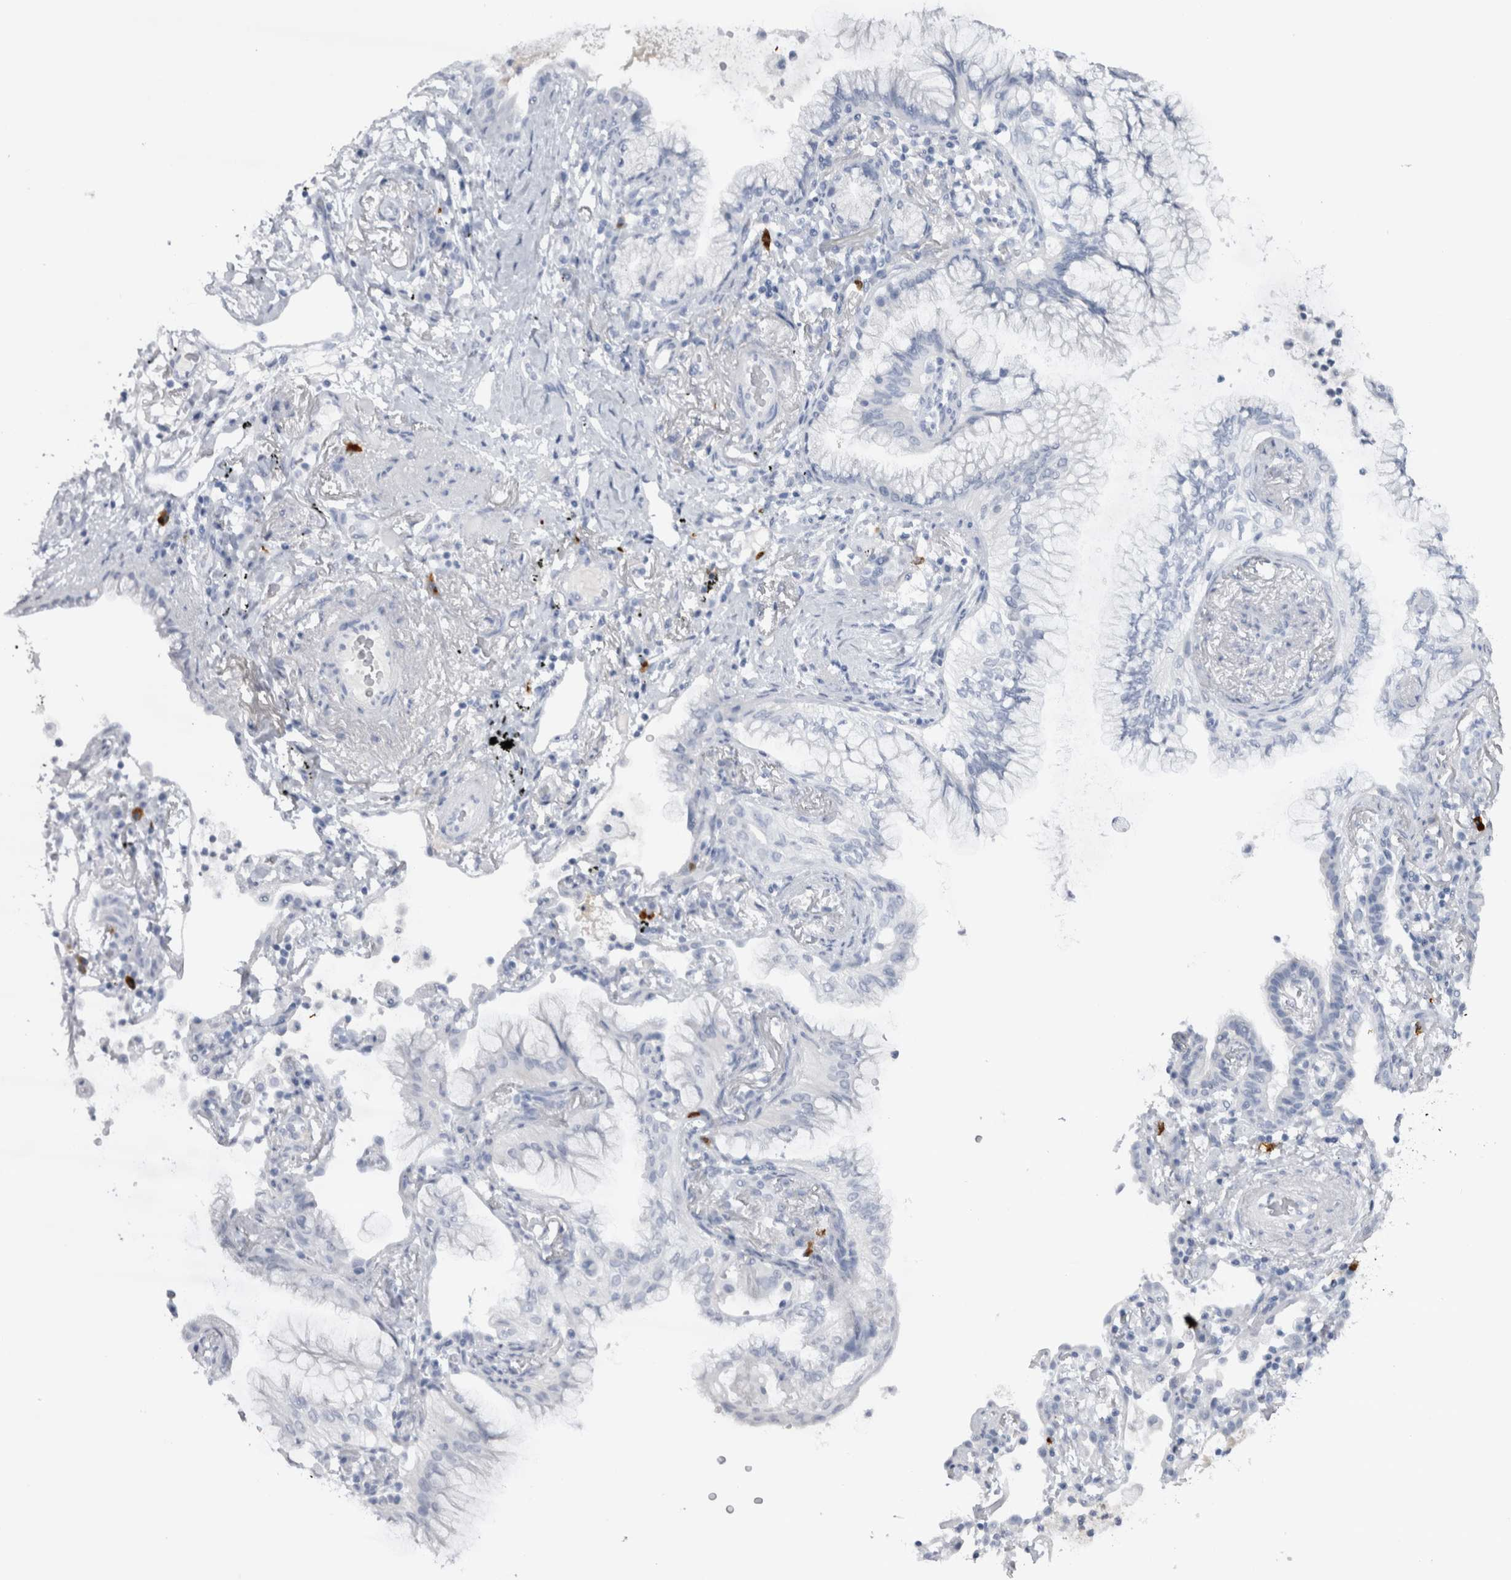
{"staining": {"intensity": "negative", "quantity": "none", "location": "none"}, "tissue": "lung cancer", "cell_type": "Tumor cells", "image_type": "cancer", "snomed": [{"axis": "morphology", "description": "Adenocarcinoma, NOS"}, {"axis": "topography", "description": "Lung"}], "caption": "Photomicrograph shows no significant protein expression in tumor cells of adenocarcinoma (lung).", "gene": "CDH17", "patient": {"sex": "female", "age": 70}}